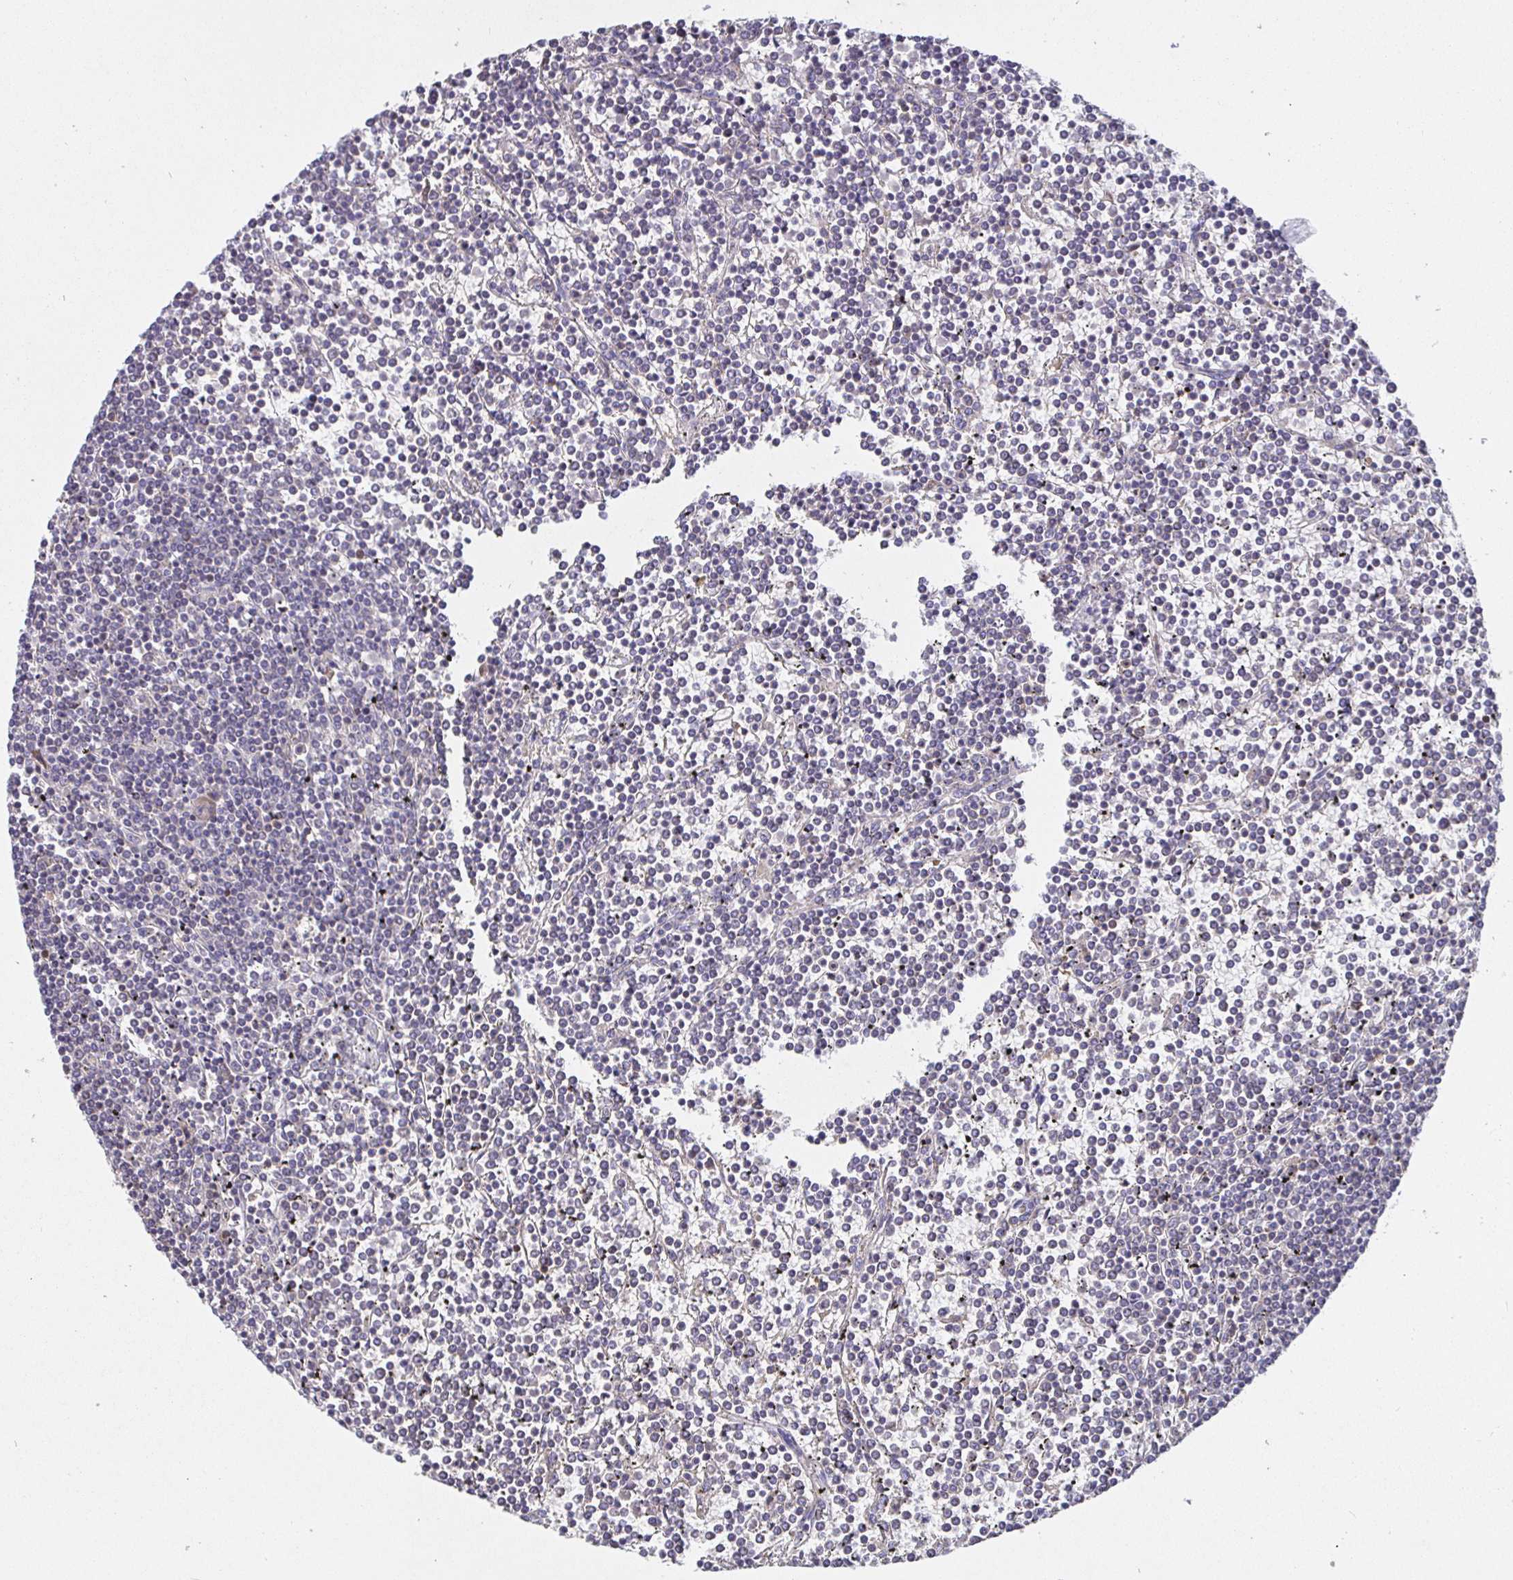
{"staining": {"intensity": "negative", "quantity": "none", "location": "none"}, "tissue": "lymphoma", "cell_type": "Tumor cells", "image_type": "cancer", "snomed": [{"axis": "morphology", "description": "Malignant lymphoma, non-Hodgkin's type, Low grade"}, {"axis": "topography", "description": "Spleen"}], "caption": "This is an IHC photomicrograph of low-grade malignant lymphoma, non-Hodgkin's type. There is no positivity in tumor cells.", "gene": "SHISA4", "patient": {"sex": "female", "age": 19}}